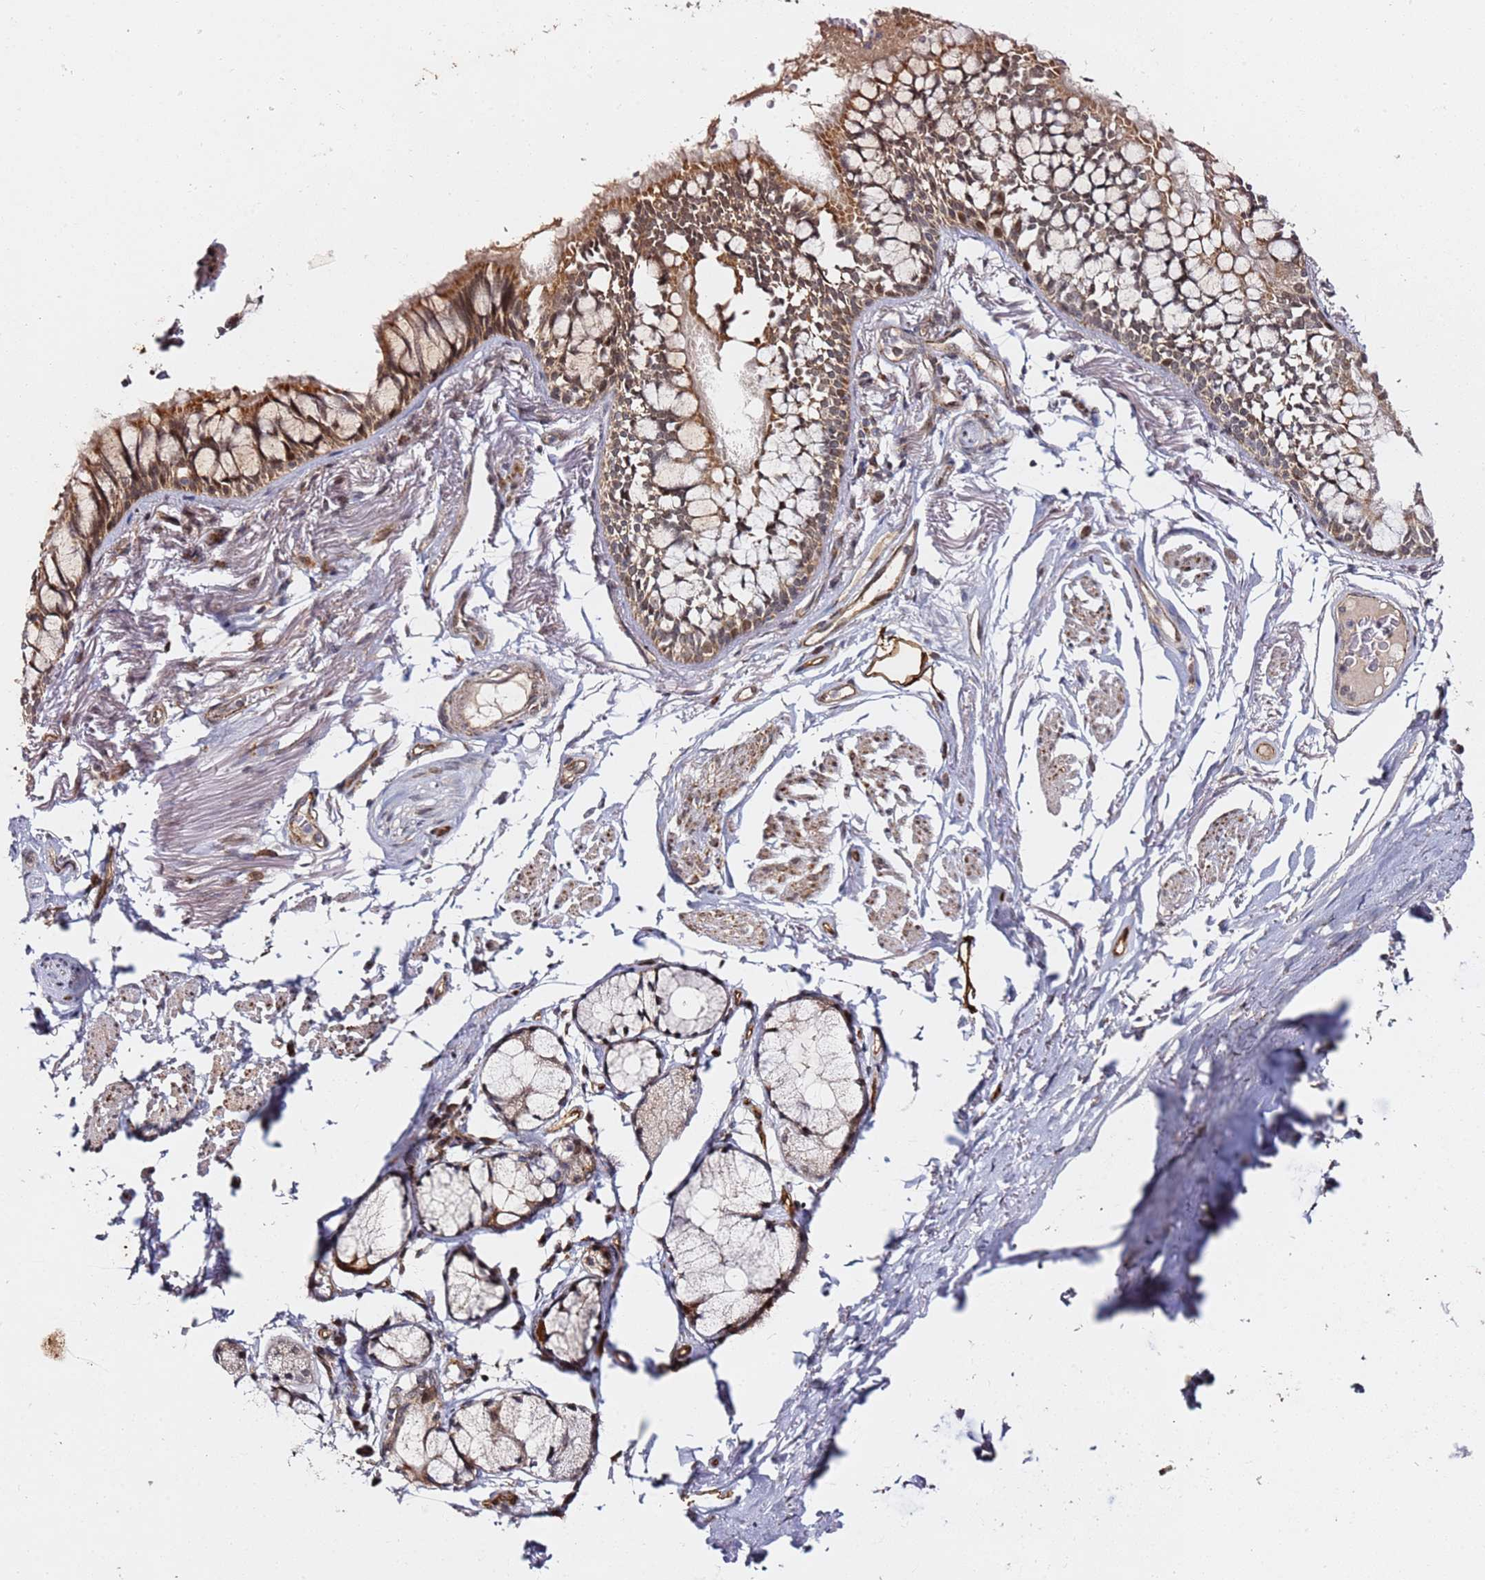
{"staining": {"intensity": "moderate", "quantity": ">75%", "location": "cytoplasmic/membranous,nuclear"}, "tissue": "bronchus", "cell_type": "Respiratory epithelial cells", "image_type": "normal", "snomed": [{"axis": "morphology", "description": "Normal tissue, NOS"}, {"axis": "topography", "description": "Bronchus"}], "caption": "A brown stain shows moderate cytoplasmic/membranous,nuclear expression of a protein in respiratory epithelial cells of unremarkable human bronchus.", "gene": "TP53AIP1", "patient": {"sex": "male", "age": 70}}